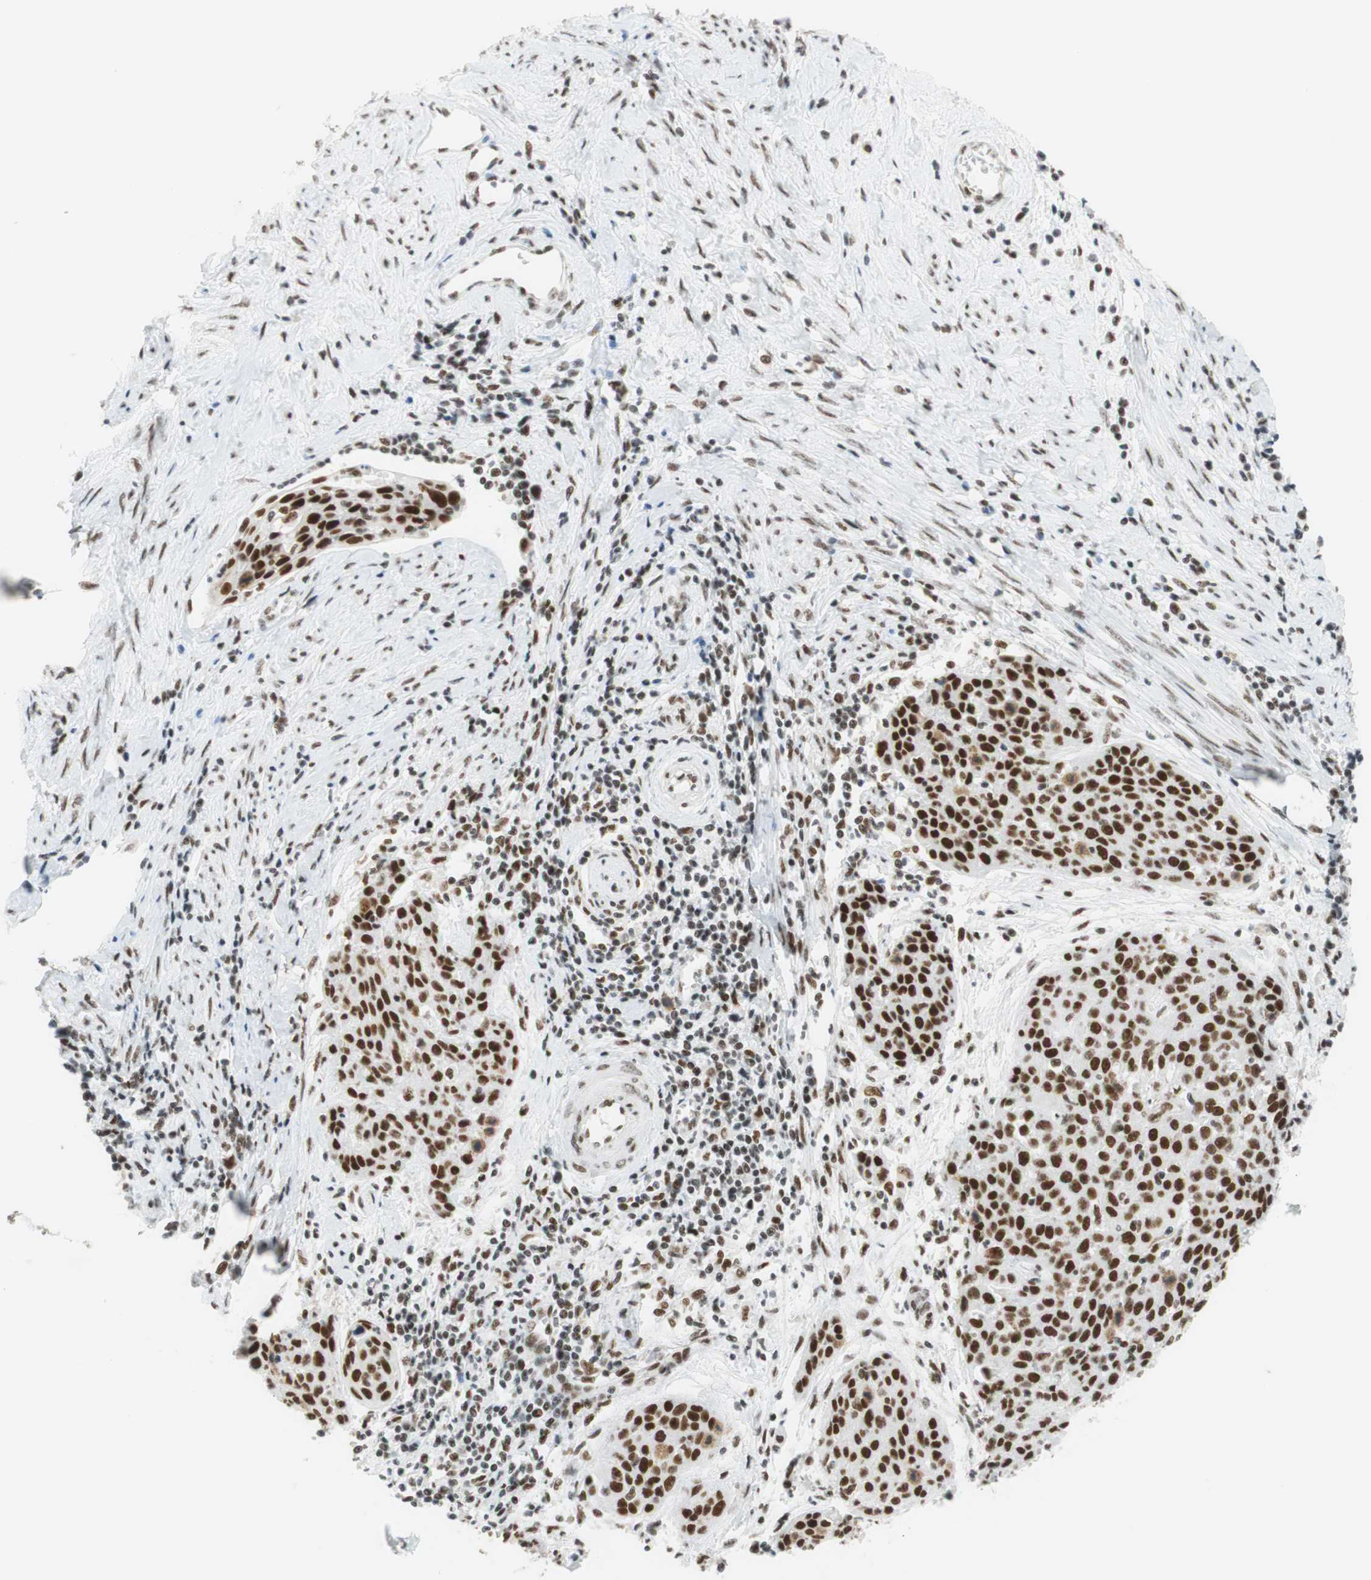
{"staining": {"intensity": "moderate", "quantity": ">75%", "location": "nuclear"}, "tissue": "cervical cancer", "cell_type": "Tumor cells", "image_type": "cancer", "snomed": [{"axis": "morphology", "description": "Squamous cell carcinoma, NOS"}, {"axis": "topography", "description": "Cervix"}], "caption": "Approximately >75% of tumor cells in human cervical cancer show moderate nuclear protein staining as visualized by brown immunohistochemical staining.", "gene": "RNF20", "patient": {"sex": "female", "age": 38}}